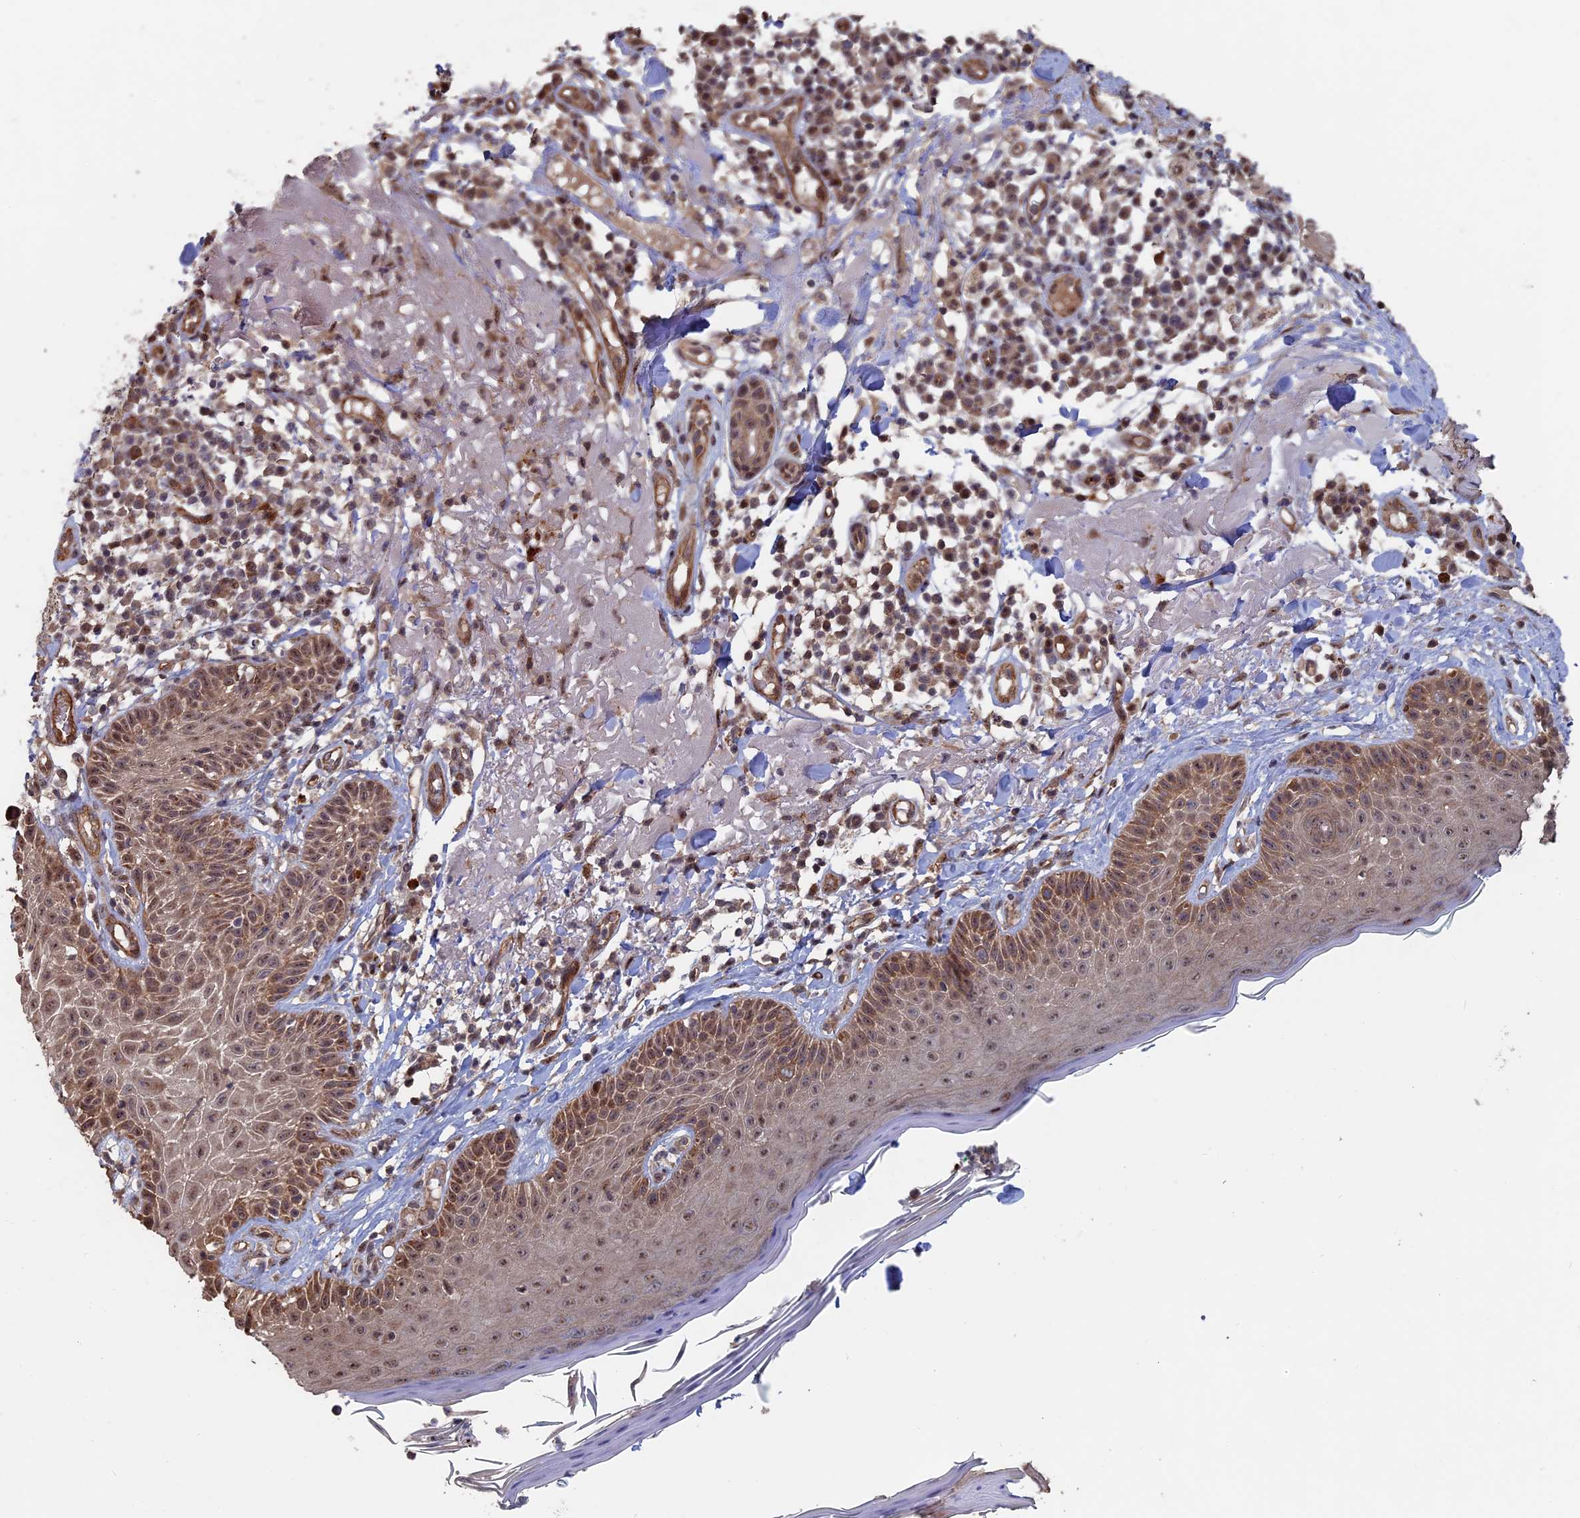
{"staining": {"intensity": "moderate", "quantity": ">75%", "location": "cytoplasmic/membranous,nuclear"}, "tissue": "skin cancer", "cell_type": "Tumor cells", "image_type": "cancer", "snomed": [{"axis": "morphology", "description": "Normal tissue, NOS"}, {"axis": "morphology", "description": "Basal cell carcinoma"}, {"axis": "topography", "description": "Skin"}], "caption": "Immunohistochemical staining of human skin cancer exhibits medium levels of moderate cytoplasmic/membranous and nuclear protein positivity in approximately >75% of tumor cells.", "gene": "KIAA1328", "patient": {"sex": "male", "age": 93}}